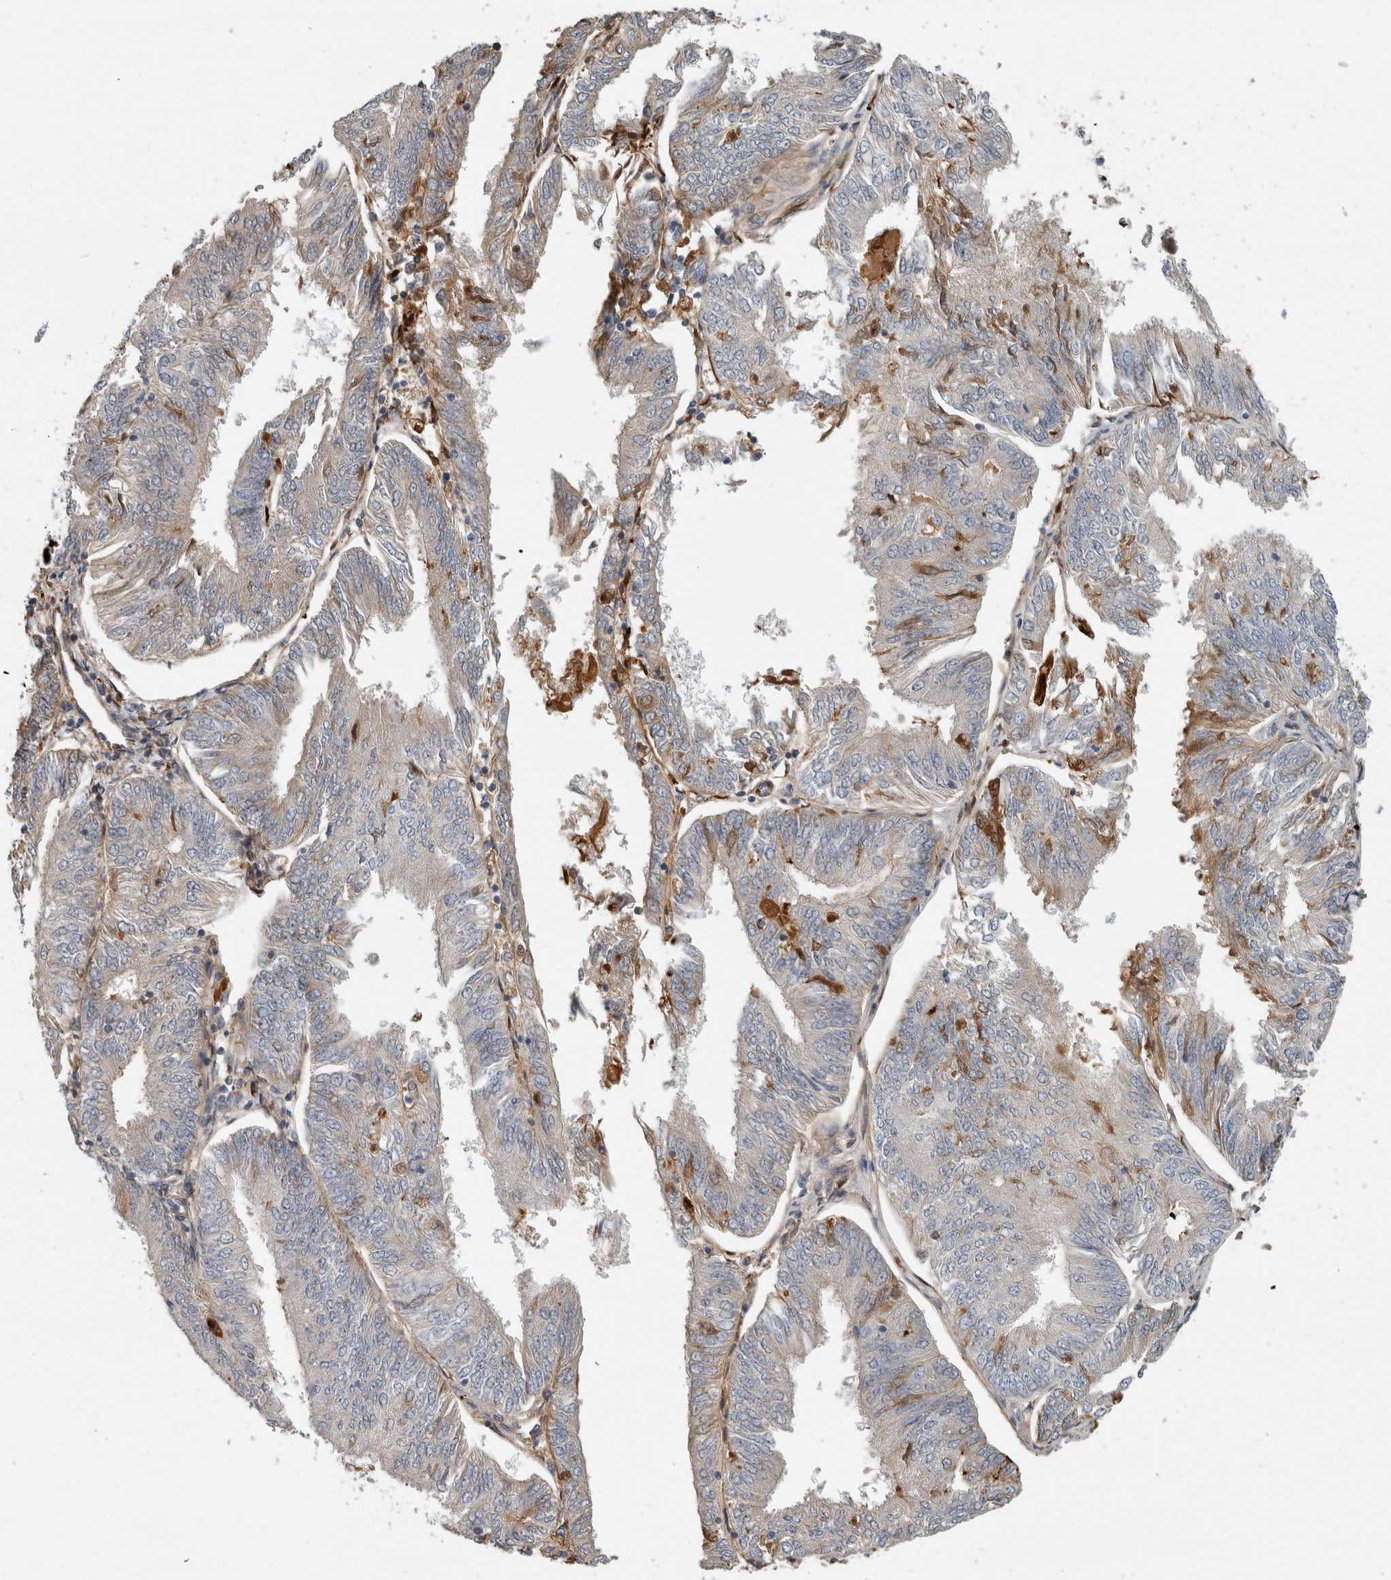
{"staining": {"intensity": "weak", "quantity": "<25%", "location": "cytoplasmic/membranous"}, "tissue": "endometrial cancer", "cell_type": "Tumor cells", "image_type": "cancer", "snomed": [{"axis": "morphology", "description": "Adenocarcinoma, NOS"}, {"axis": "topography", "description": "Endometrium"}], "caption": "Tumor cells are negative for brown protein staining in endometrial adenocarcinoma. The staining is performed using DAB (3,3'-diaminobenzidine) brown chromogen with nuclei counter-stained in using hematoxylin.", "gene": "FN1", "patient": {"sex": "female", "age": 58}}